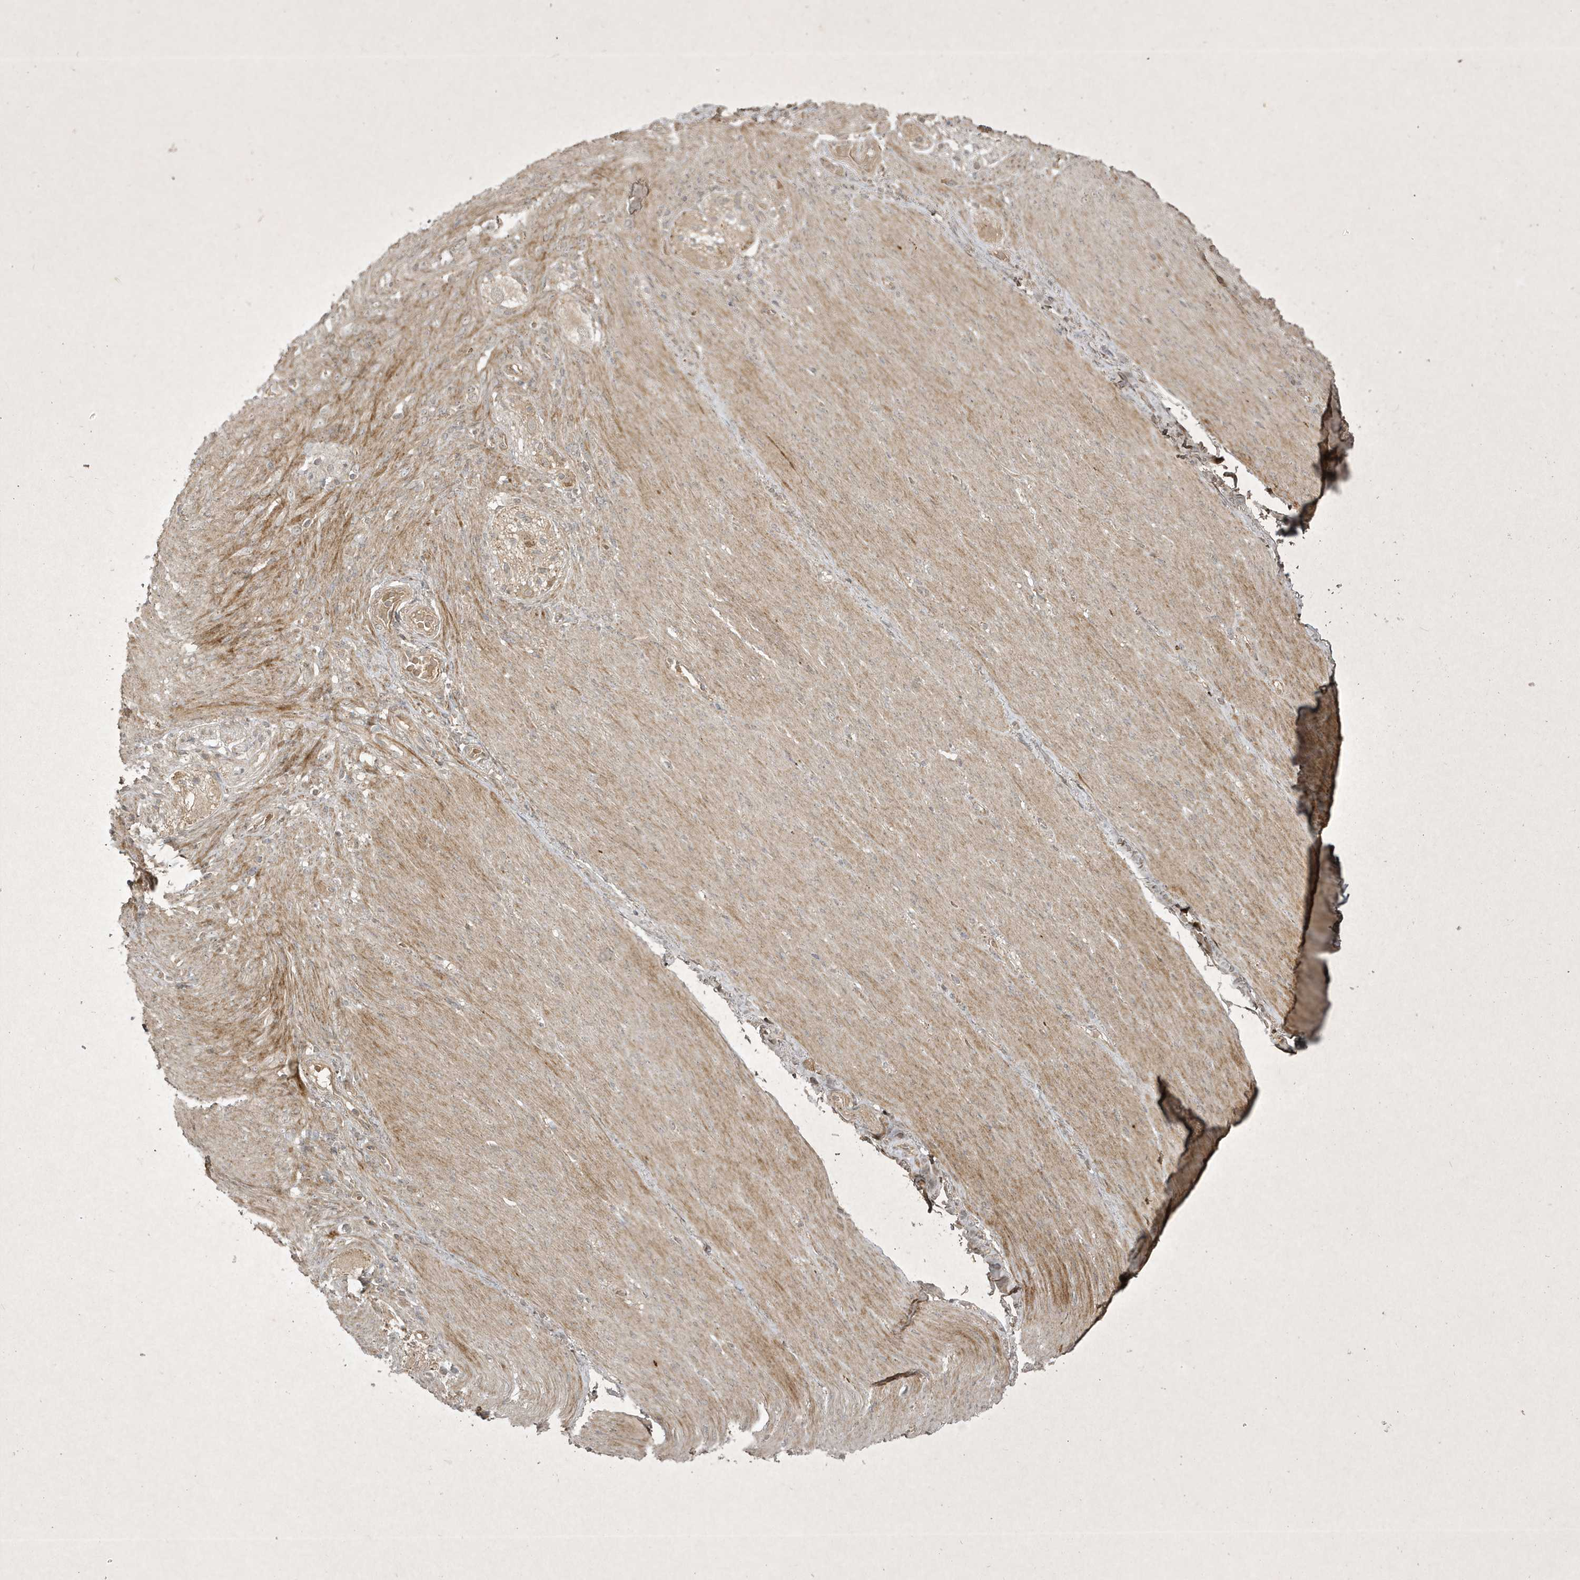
{"staining": {"intensity": "moderate", "quantity": "25%-75%", "location": "cytoplasmic/membranous"}, "tissue": "adipose tissue", "cell_type": "Adipocytes", "image_type": "normal", "snomed": [{"axis": "morphology", "description": "Normal tissue, NOS"}, {"axis": "topography", "description": "Colon"}, {"axis": "topography", "description": "Peripheral nerve tissue"}], "caption": "Immunohistochemistry (IHC) of unremarkable adipose tissue displays medium levels of moderate cytoplasmic/membranous positivity in approximately 25%-75% of adipocytes. Using DAB (brown) and hematoxylin (blue) stains, captured at high magnification using brightfield microscopy.", "gene": "FAM83C", "patient": {"sex": "female", "age": 61}}